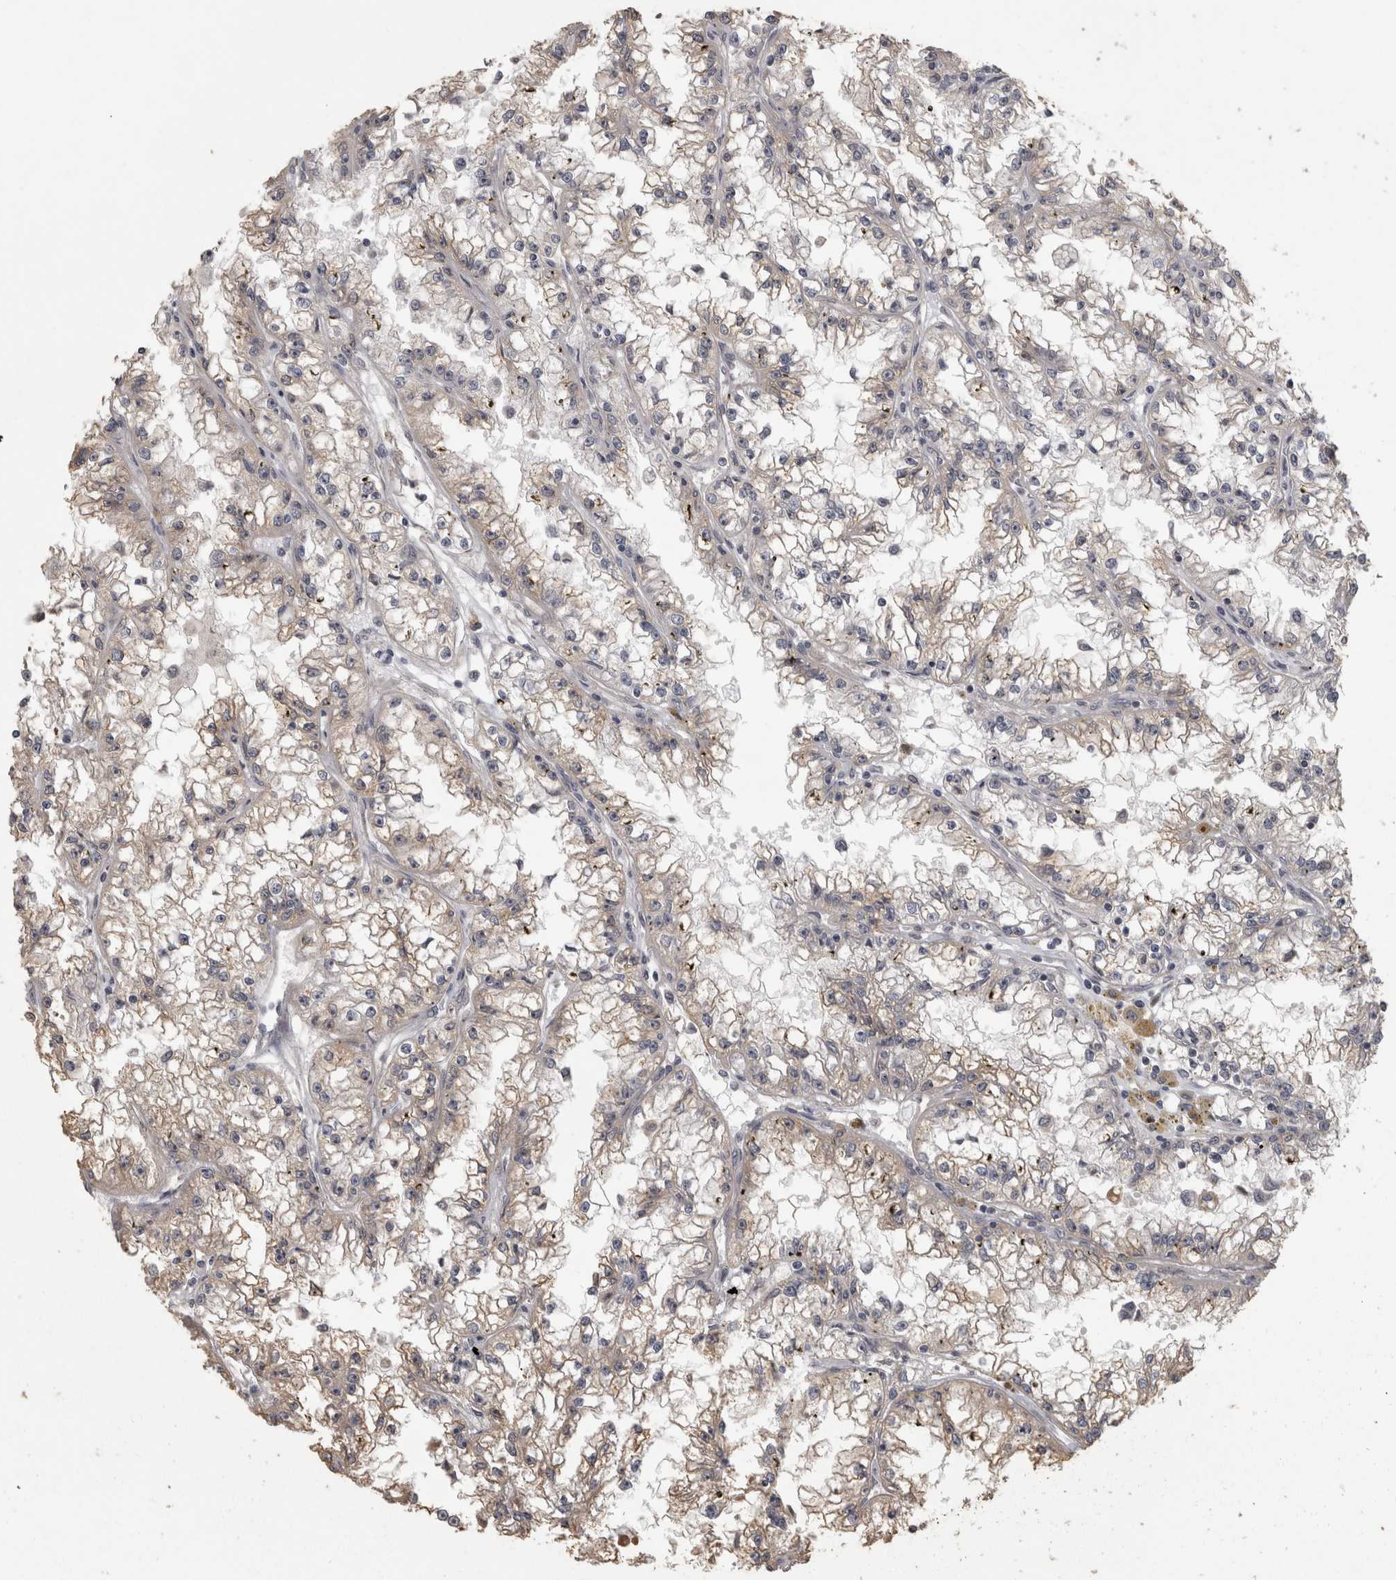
{"staining": {"intensity": "weak", "quantity": "<25%", "location": "cytoplasmic/membranous"}, "tissue": "renal cancer", "cell_type": "Tumor cells", "image_type": "cancer", "snomed": [{"axis": "morphology", "description": "Adenocarcinoma, NOS"}, {"axis": "topography", "description": "Kidney"}], "caption": "Renal adenocarcinoma was stained to show a protein in brown. There is no significant expression in tumor cells.", "gene": "RAB29", "patient": {"sex": "male", "age": 56}}